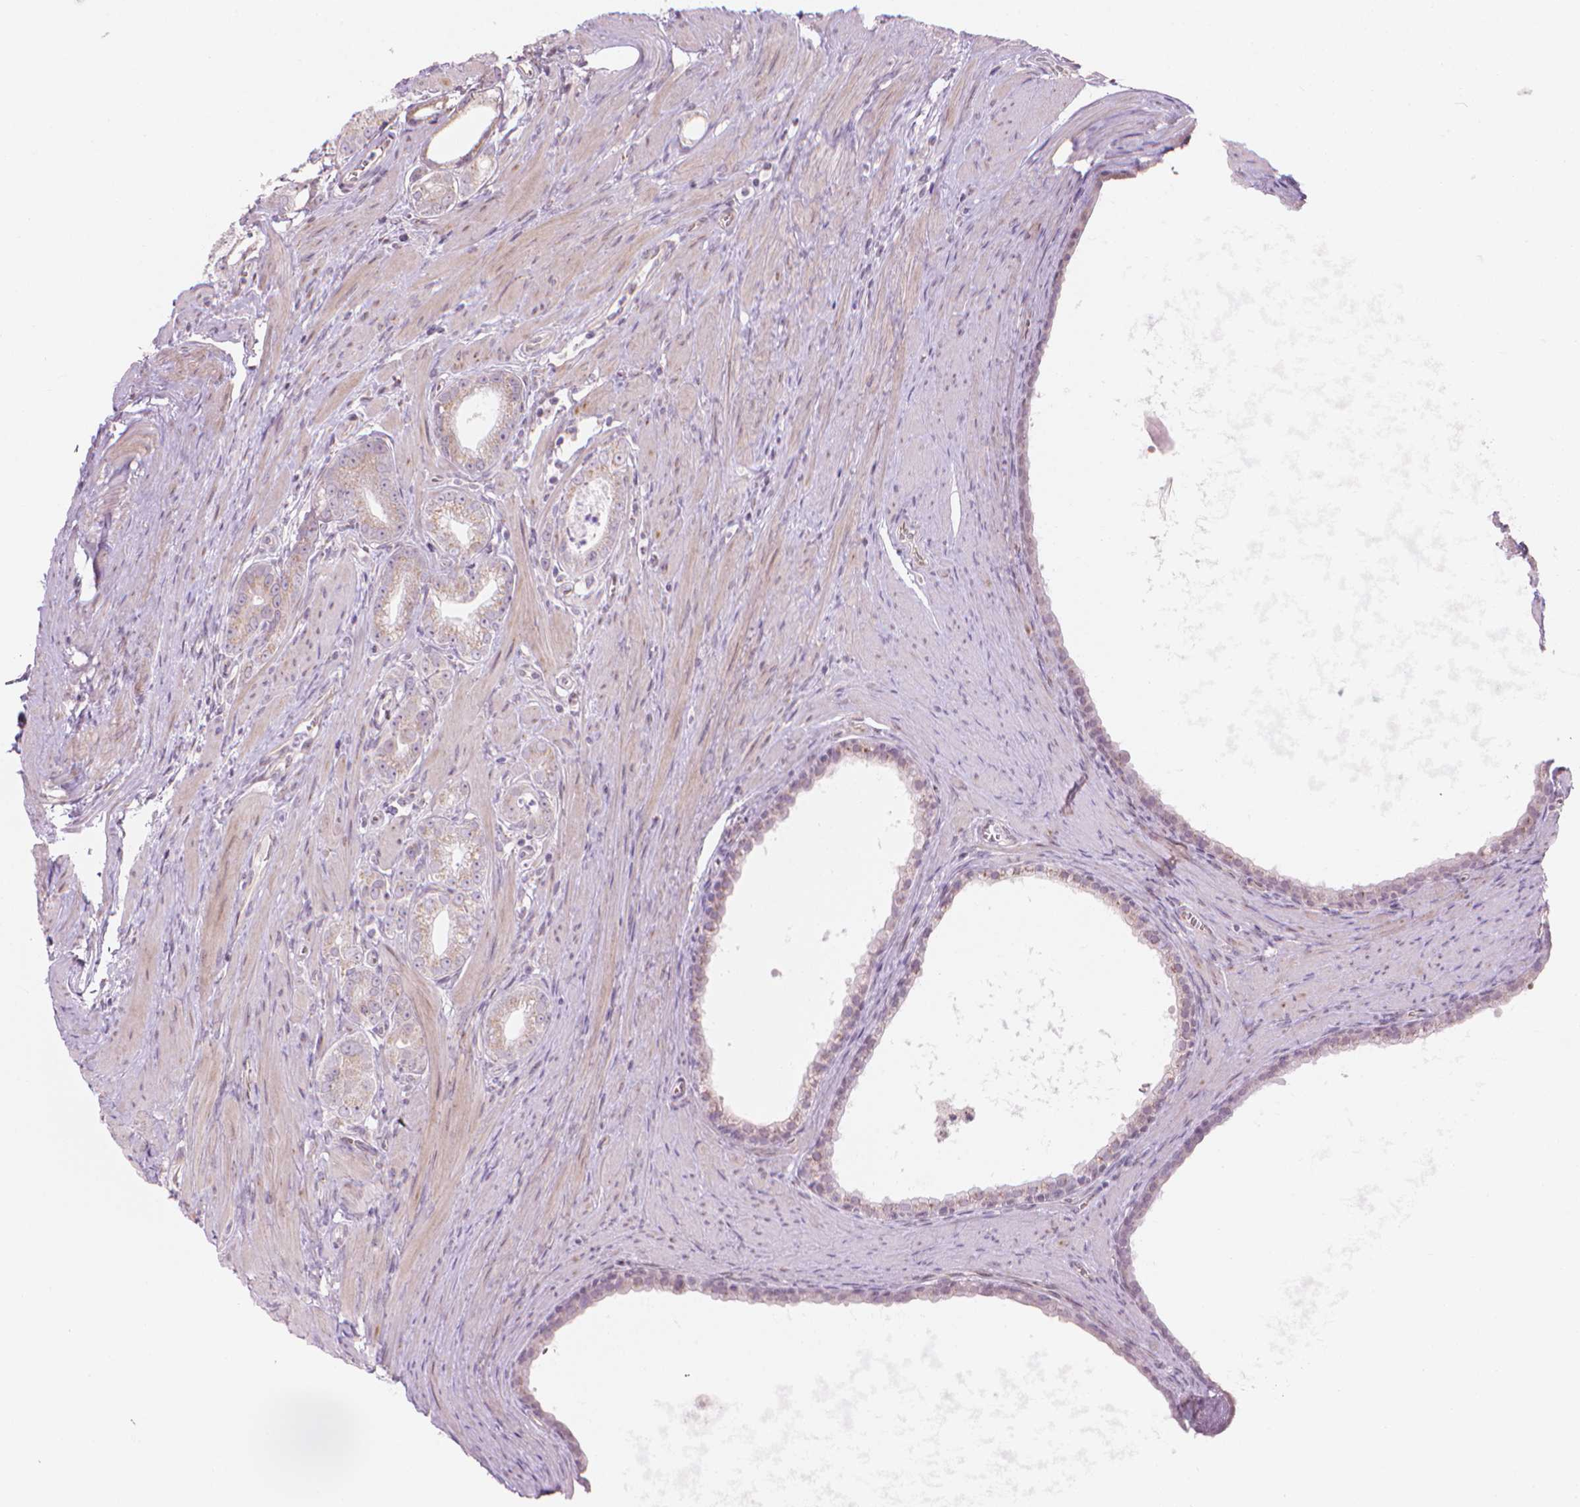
{"staining": {"intensity": "negative", "quantity": "none", "location": "none"}, "tissue": "prostate cancer", "cell_type": "Tumor cells", "image_type": "cancer", "snomed": [{"axis": "morphology", "description": "Adenocarcinoma, NOS"}, {"axis": "topography", "description": "Prostate"}], "caption": "Tumor cells show no significant protein expression in prostate adenocarcinoma. Brightfield microscopy of immunohistochemistry stained with DAB (3,3'-diaminobenzidine) (brown) and hematoxylin (blue), captured at high magnification.", "gene": "IFFO1", "patient": {"sex": "male", "age": 71}}